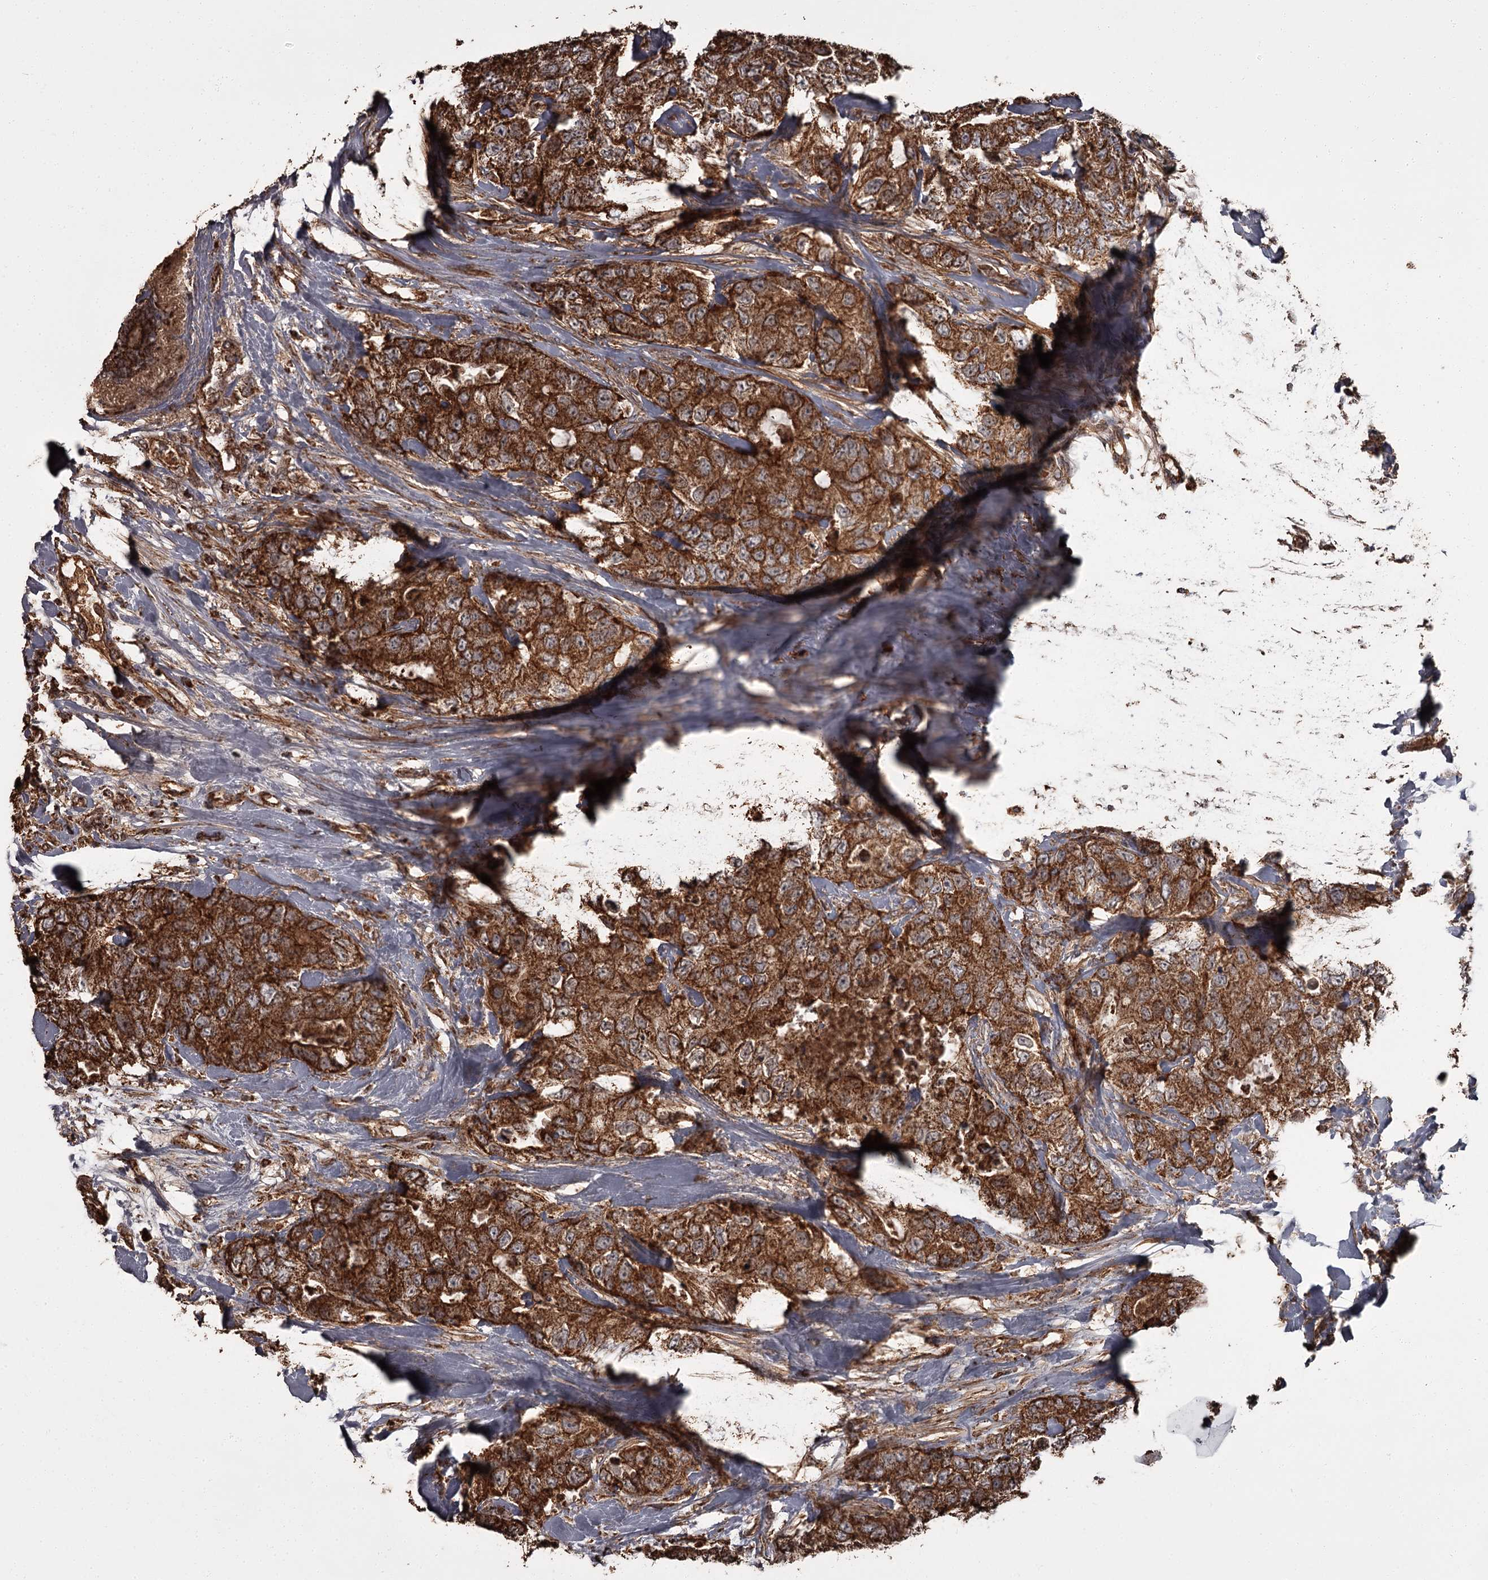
{"staining": {"intensity": "strong", "quantity": ">75%", "location": "cytoplasmic/membranous"}, "tissue": "breast cancer", "cell_type": "Tumor cells", "image_type": "cancer", "snomed": [{"axis": "morphology", "description": "Duct carcinoma"}, {"axis": "topography", "description": "Breast"}], "caption": "This is a micrograph of IHC staining of breast cancer (infiltrating ductal carcinoma), which shows strong positivity in the cytoplasmic/membranous of tumor cells.", "gene": "THAP9", "patient": {"sex": "female", "age": 62}}